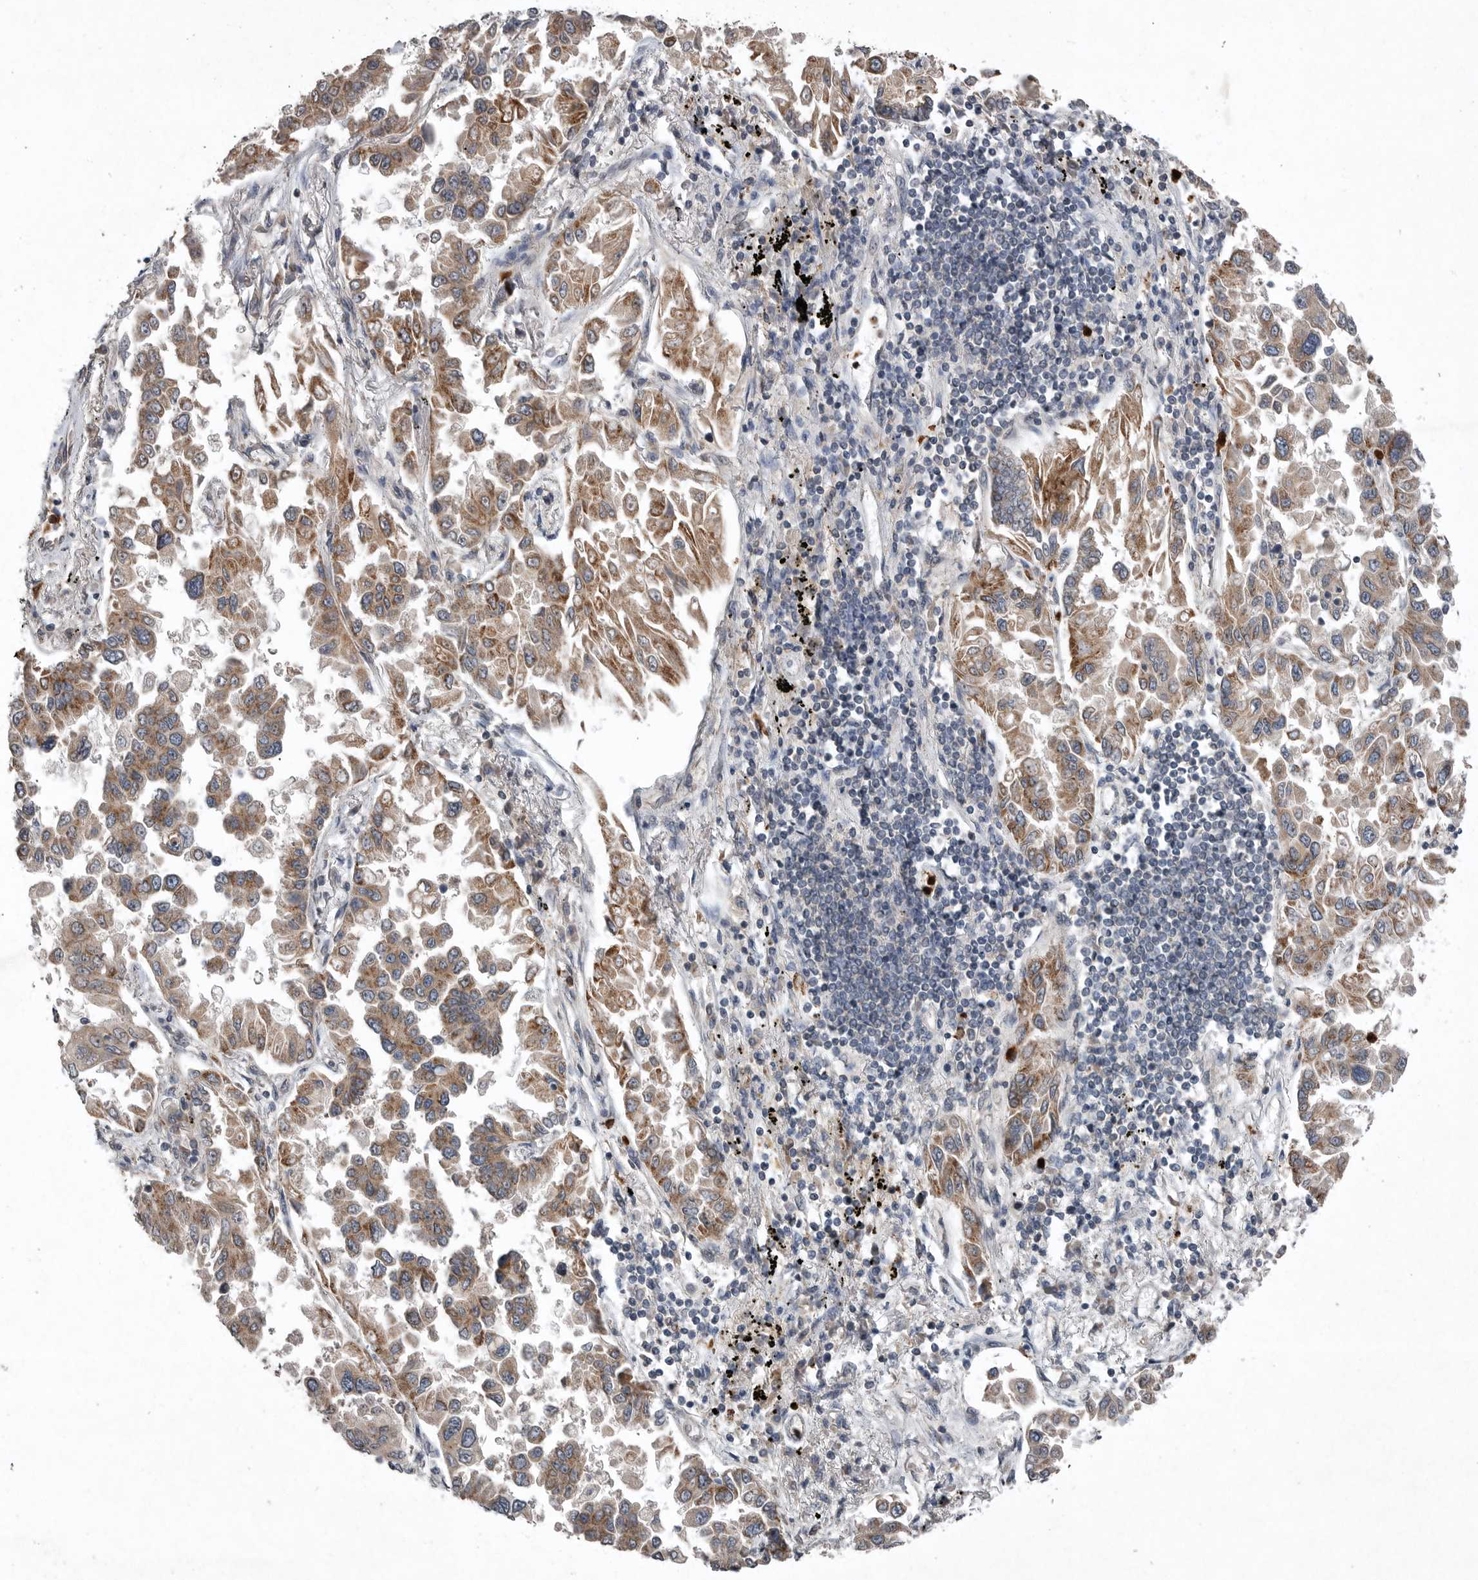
{"staining": {"intensity": "moderate", "quantity": ">75%", "location": "cytoplasmic/membranous"}, "tissue": "lung cancer", "cell_type": "Tumor cells", "image_type": "cancer", "snomed": [{"axis": "morphology", "description": "Adenocarcinoma, NOS"}, {"axis": "topography", "description": "Lung"}], "caption": "Lung cancer (adenocarcinoma) tissue shows moderate cytoplasmic/membranous staining in about >75% of tumor cells, visualized by immunohistochemistry. The protein of interest is shown in brown color, while the nuclei are stained blue.", "gene": "SCP2", "patient": {"sex": "female", "age": 67}}